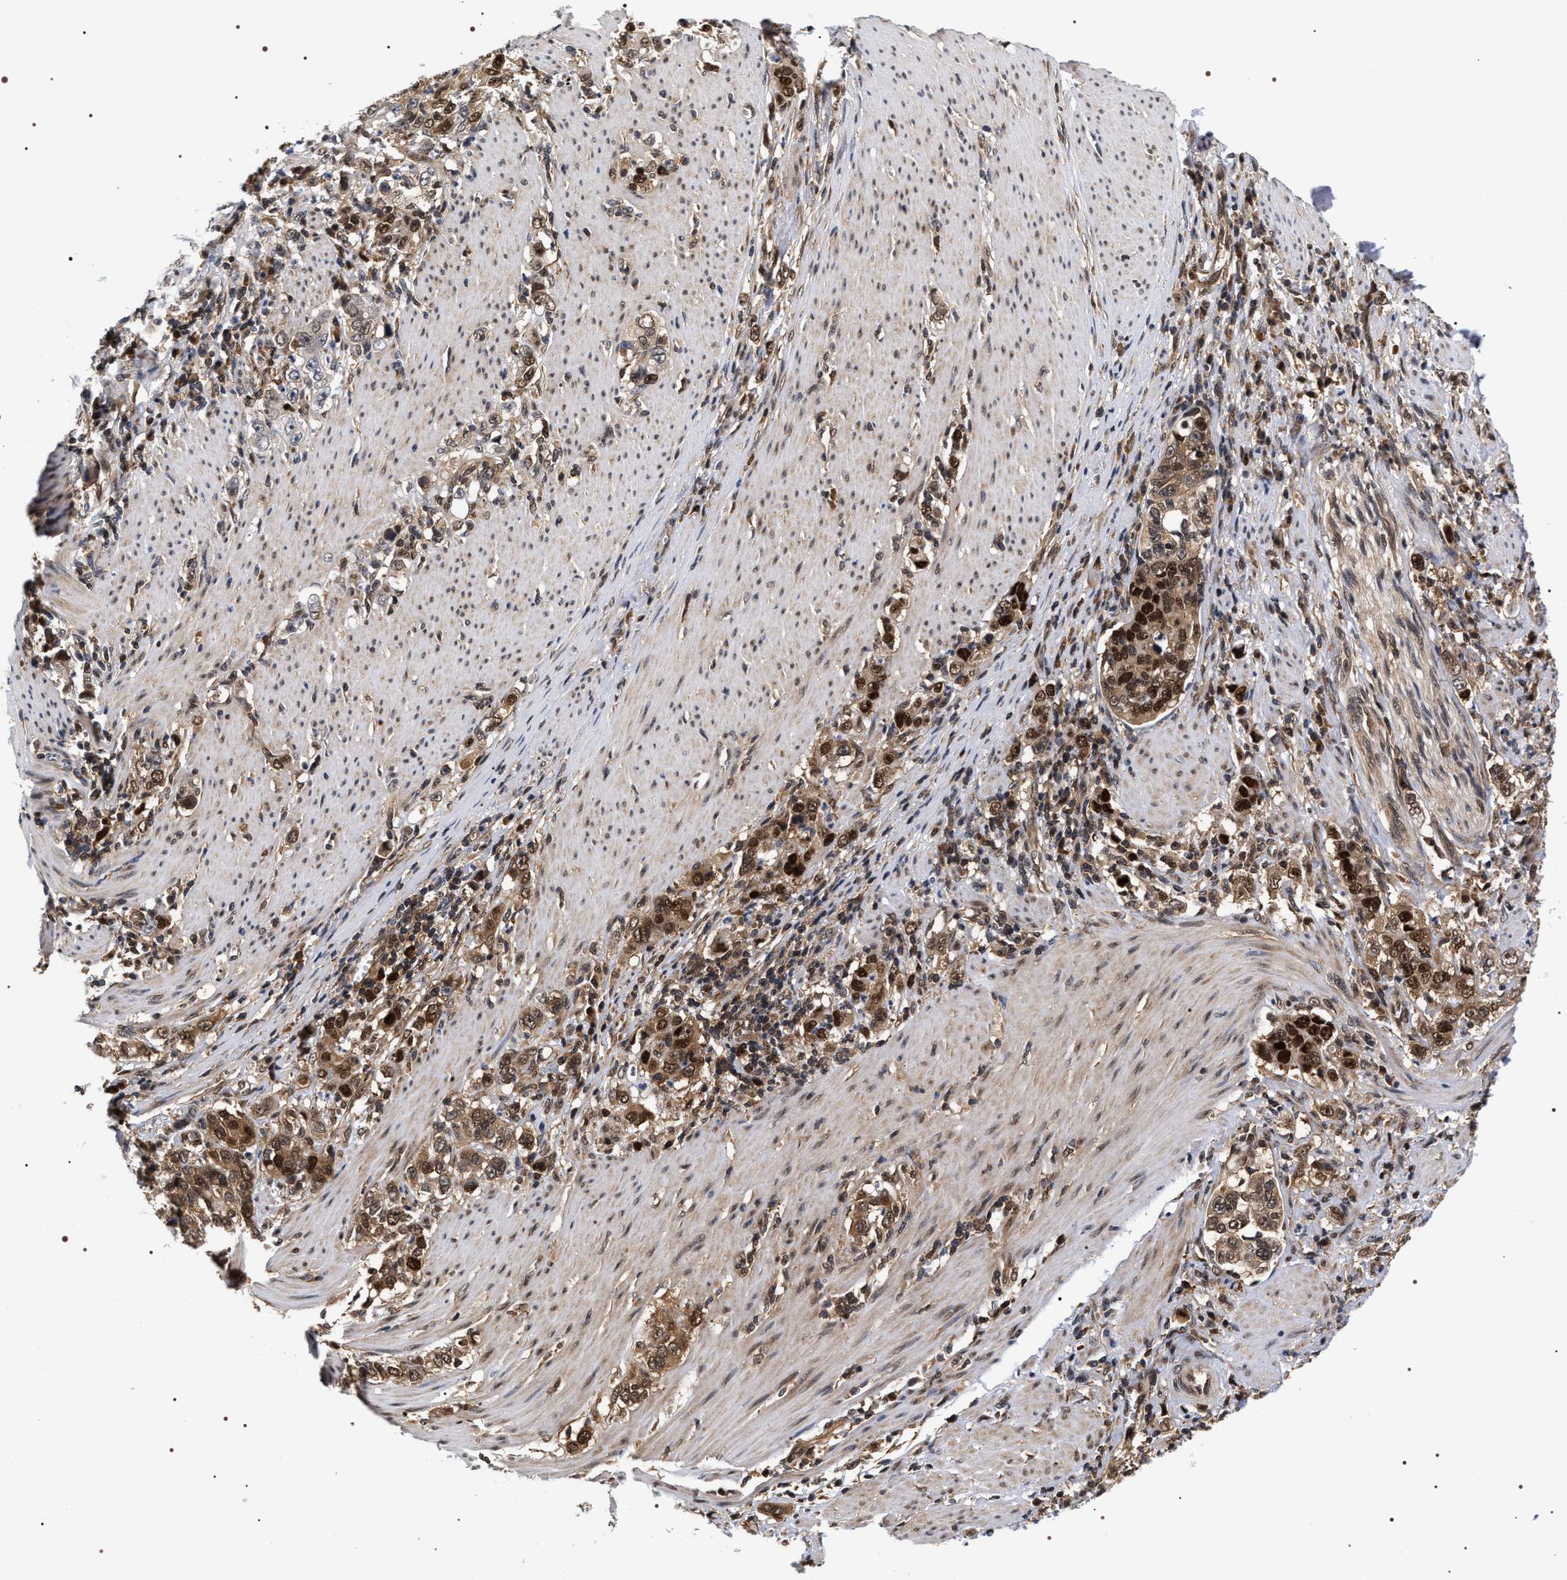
{"staining": {"intensity": "strong", "quantity": "25%-75%", "location": "cytoplasmic/membranous,nuclear"}, "tissue": "stomach cancer", "cell_type": "Tumor cells", "image_type": "cancer", "snomed": [{"axis": "morphology", "description": "Adenocarcinoma, NOS"}, {"axis": "topography", "description": "Stomach, lower"}], "caption": "About 25%-75% of tumor cells in stomach cancer (adenocarcinoma) show strong cytoplasmic/membranous and nuclear protein positivity as visualized by brown immunohistochemical staining.", "gene": "BAG6", "patient": {"sex": "female", "age": 72}}